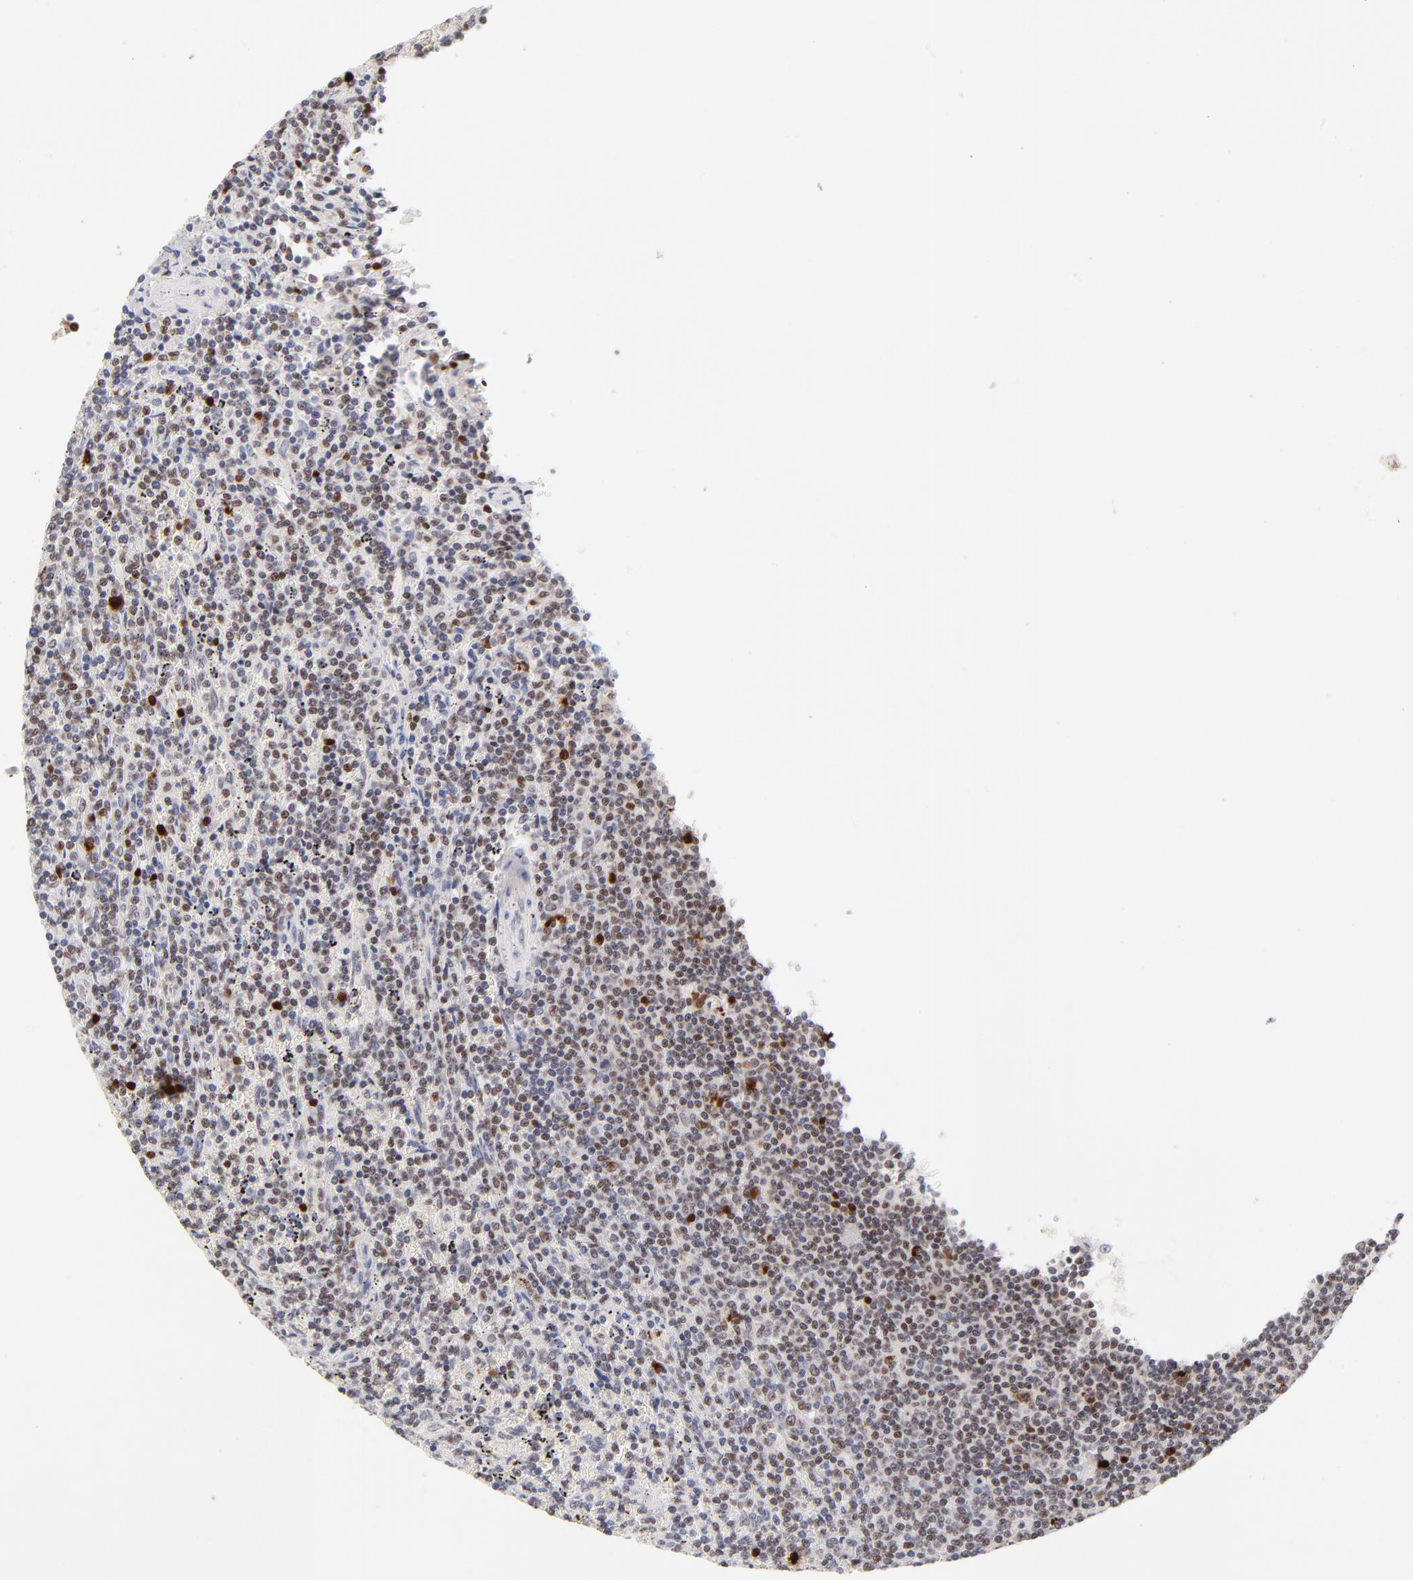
{"staining": {"intensity": "moderate", "quantity": ">75%", "location": "nuclear"}, "tissue": "lymphoma", "cell_type": "Tumor cells", "image_type": "cancer", "snomed": [{"axis": "morphology", "description": "Malignant lymphoma, non-Hodgkin's type, Low grade"}, {"axis": "topography", "description": "Spleen"}], "caption": "Tumor cells display medium levels of moderate nuclear expression in approximately >75% of cells in lymphoma. The staining was performed using DAB to visualize the protein expression in brown, while the nuclei were stained in blue with hematoxylin (Magnification: 20x).", "gene": "PARP1", "patient": {"sex": "female", "age": 50}}